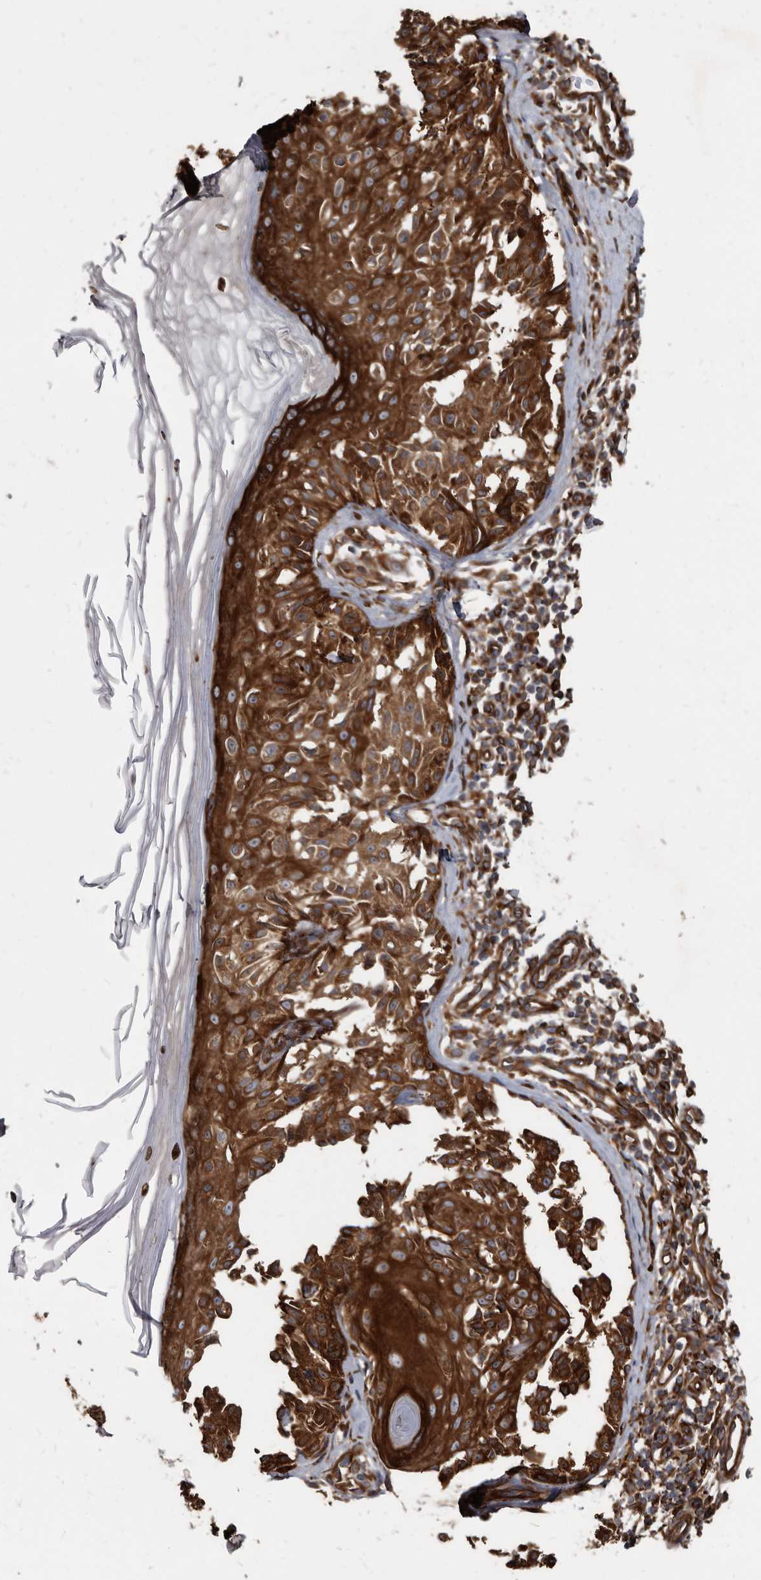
{"staining": {"intensity": "strong", "quantity": ">75%", "location": "cytoplasmic/membranous"}, "tissue": "melanoma", "cell_type": "Tumor cells", "image_type": "cancer", "snomed": [{"axis": "morphology", "description": "Malignant melanoma, NOS"}, {"axis": "topography", "description": "Skin"}], "caption": "Tumor cells exhibit strong cytoplasmic/membranous positivity in about >75% of cells in malignant melanoma.", "gene": "KCTD20", "patient": {"sex": "female", "age": 50}}